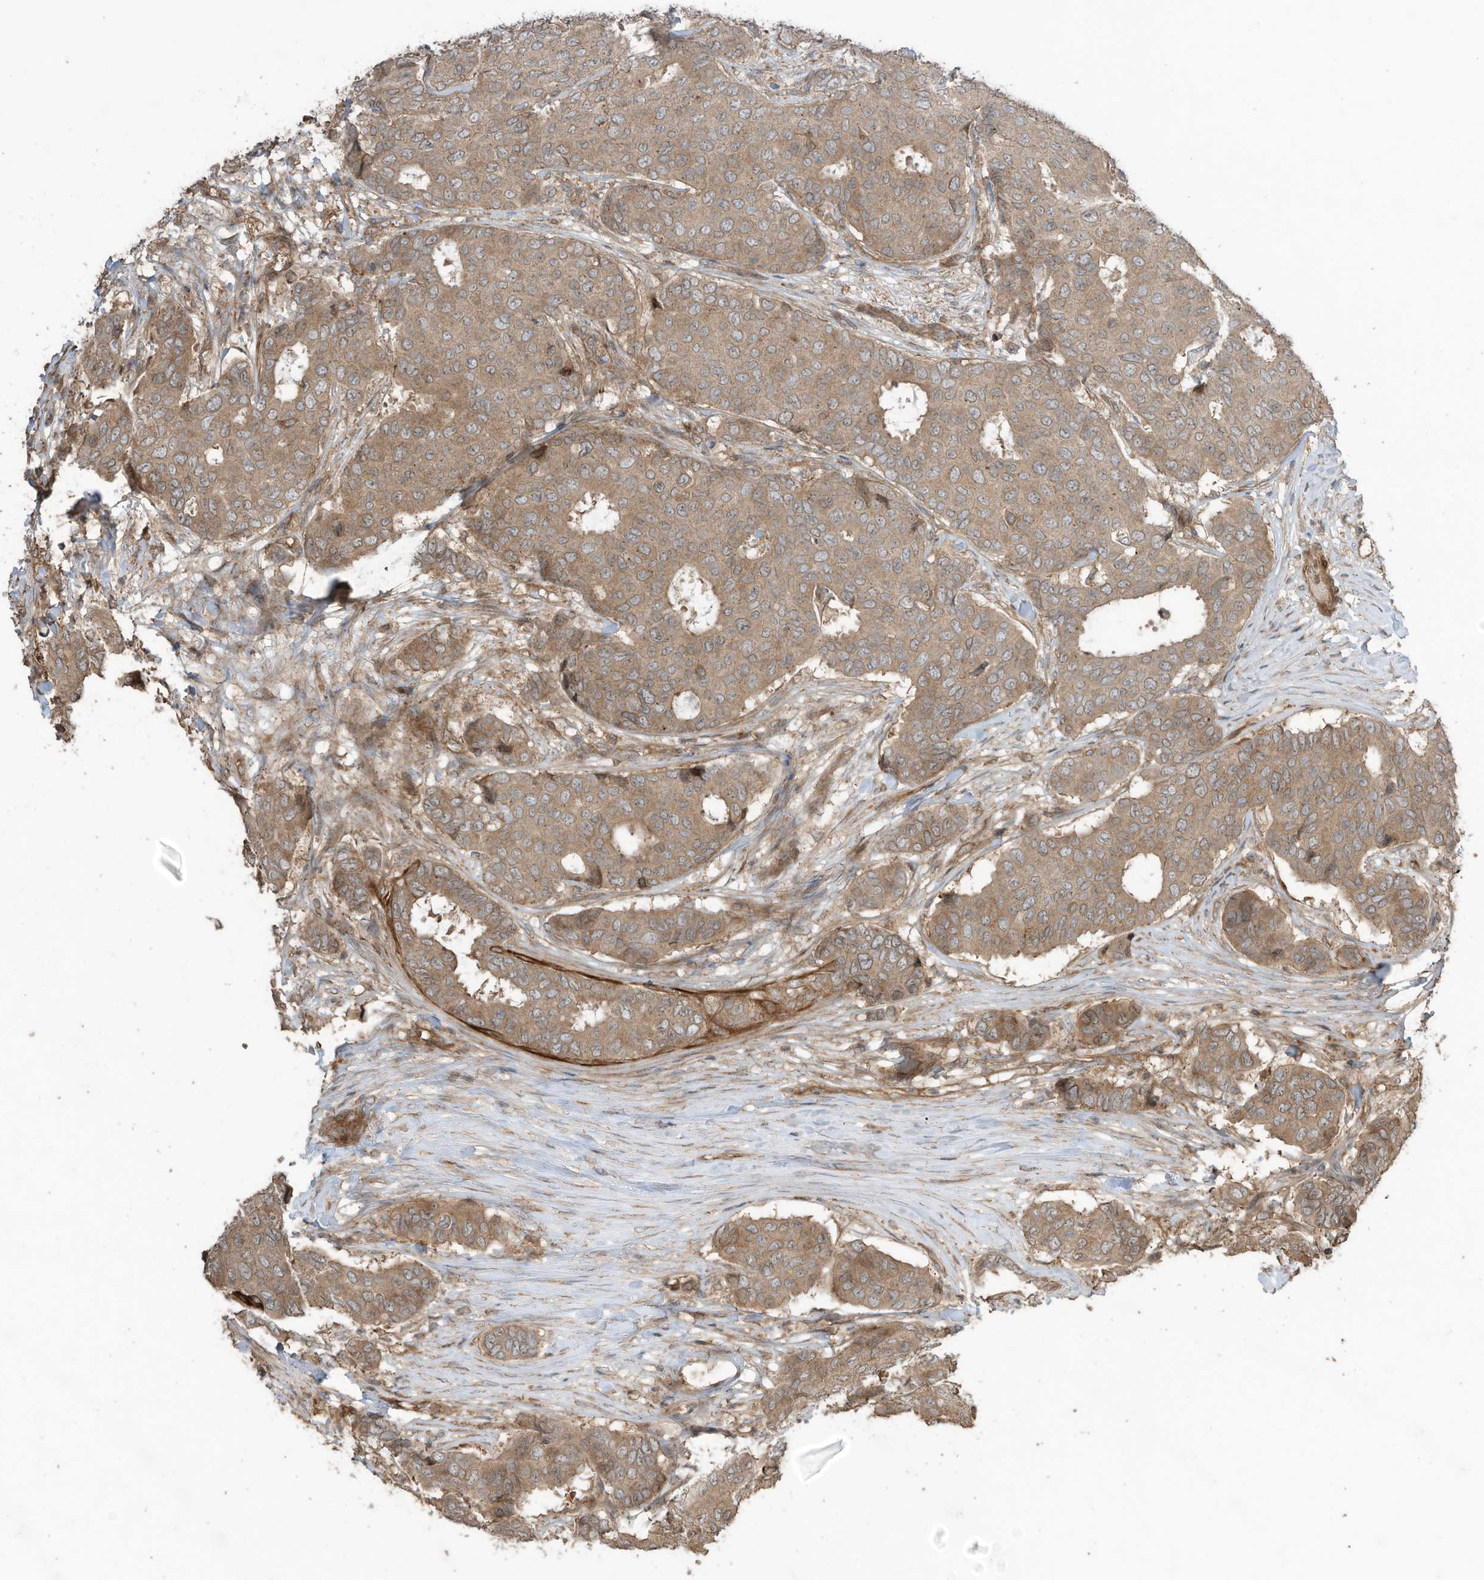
{"staining": {"intensity": "moderate", "quantity": ">75%", "location": "cytoplasmic/membranous"}, "tissue": "breast cancer", "cell_type": "Tumor cells", "image_type": "cancer", "snomed": [{"axis": "morphology", "description": "Duct carcinoma"}, {"axis": "topography", "description": "Breast"}], "caption": "Immunohistochemical staining of breast cancer reveals medium levels of moderate cytoplasmic/membranous protein expression in approximately >75% of tumor cells.", "gene": "ZNF653", "patient": {"sex": "female", "age": 75}}